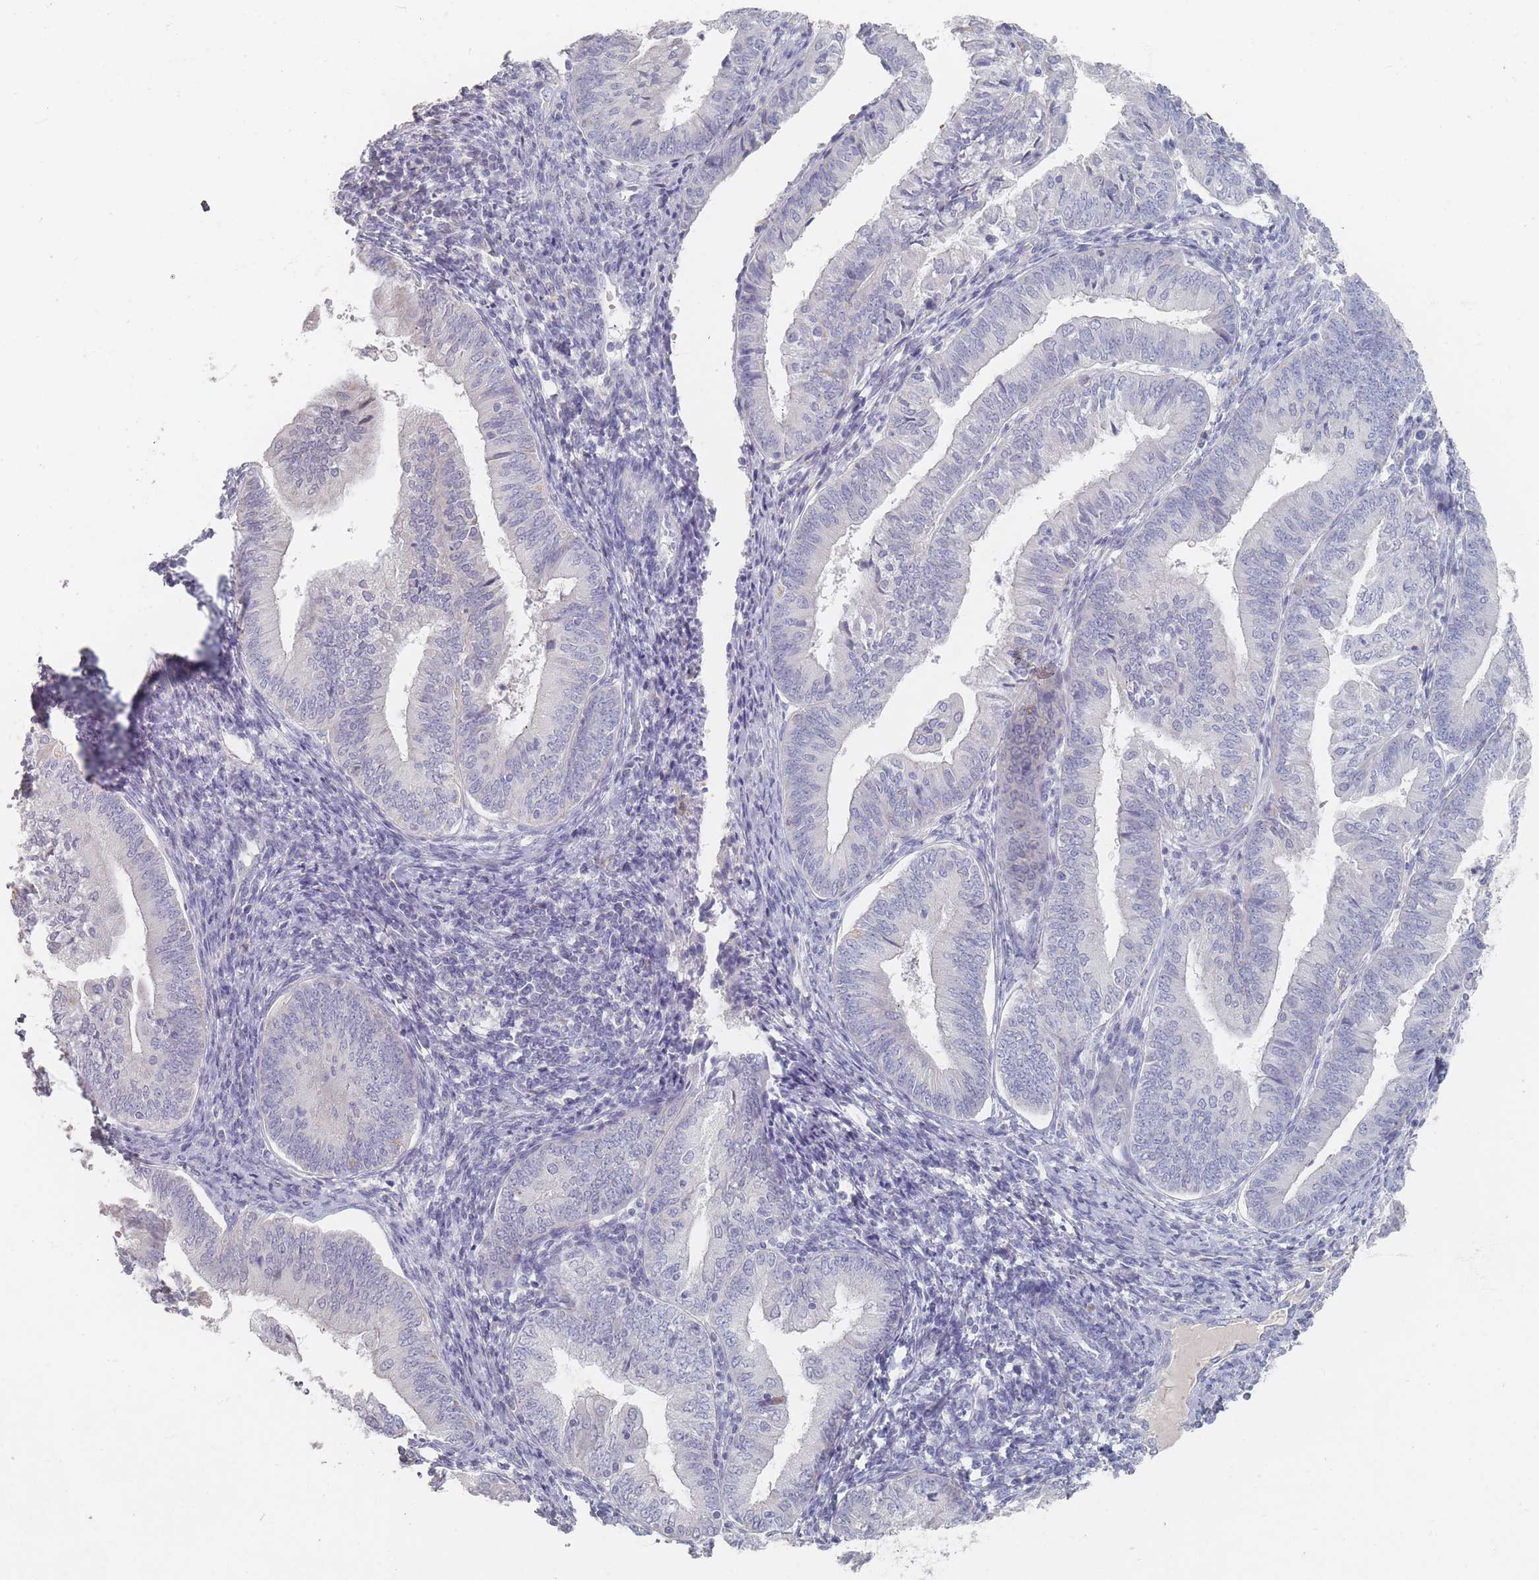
{"staining": {"intensity": "negative", "quantity": "none", "location": "none"}, "tissue": "endometrial cancer", "cell_type": "Tumor cells", "image_type": "cancer", "snomed": [{"axis": "morphology", "description": "Adenocarcinoma, NOS"}, {"axis": "topography", "description": "Endometrium"}], "caption": "Micrograph shows no significant protein positivity in tumor cells of adenocarcinoma (endometrial).", "gene": "HELZ2", "patient": {"sex": "female", "age": 55}}